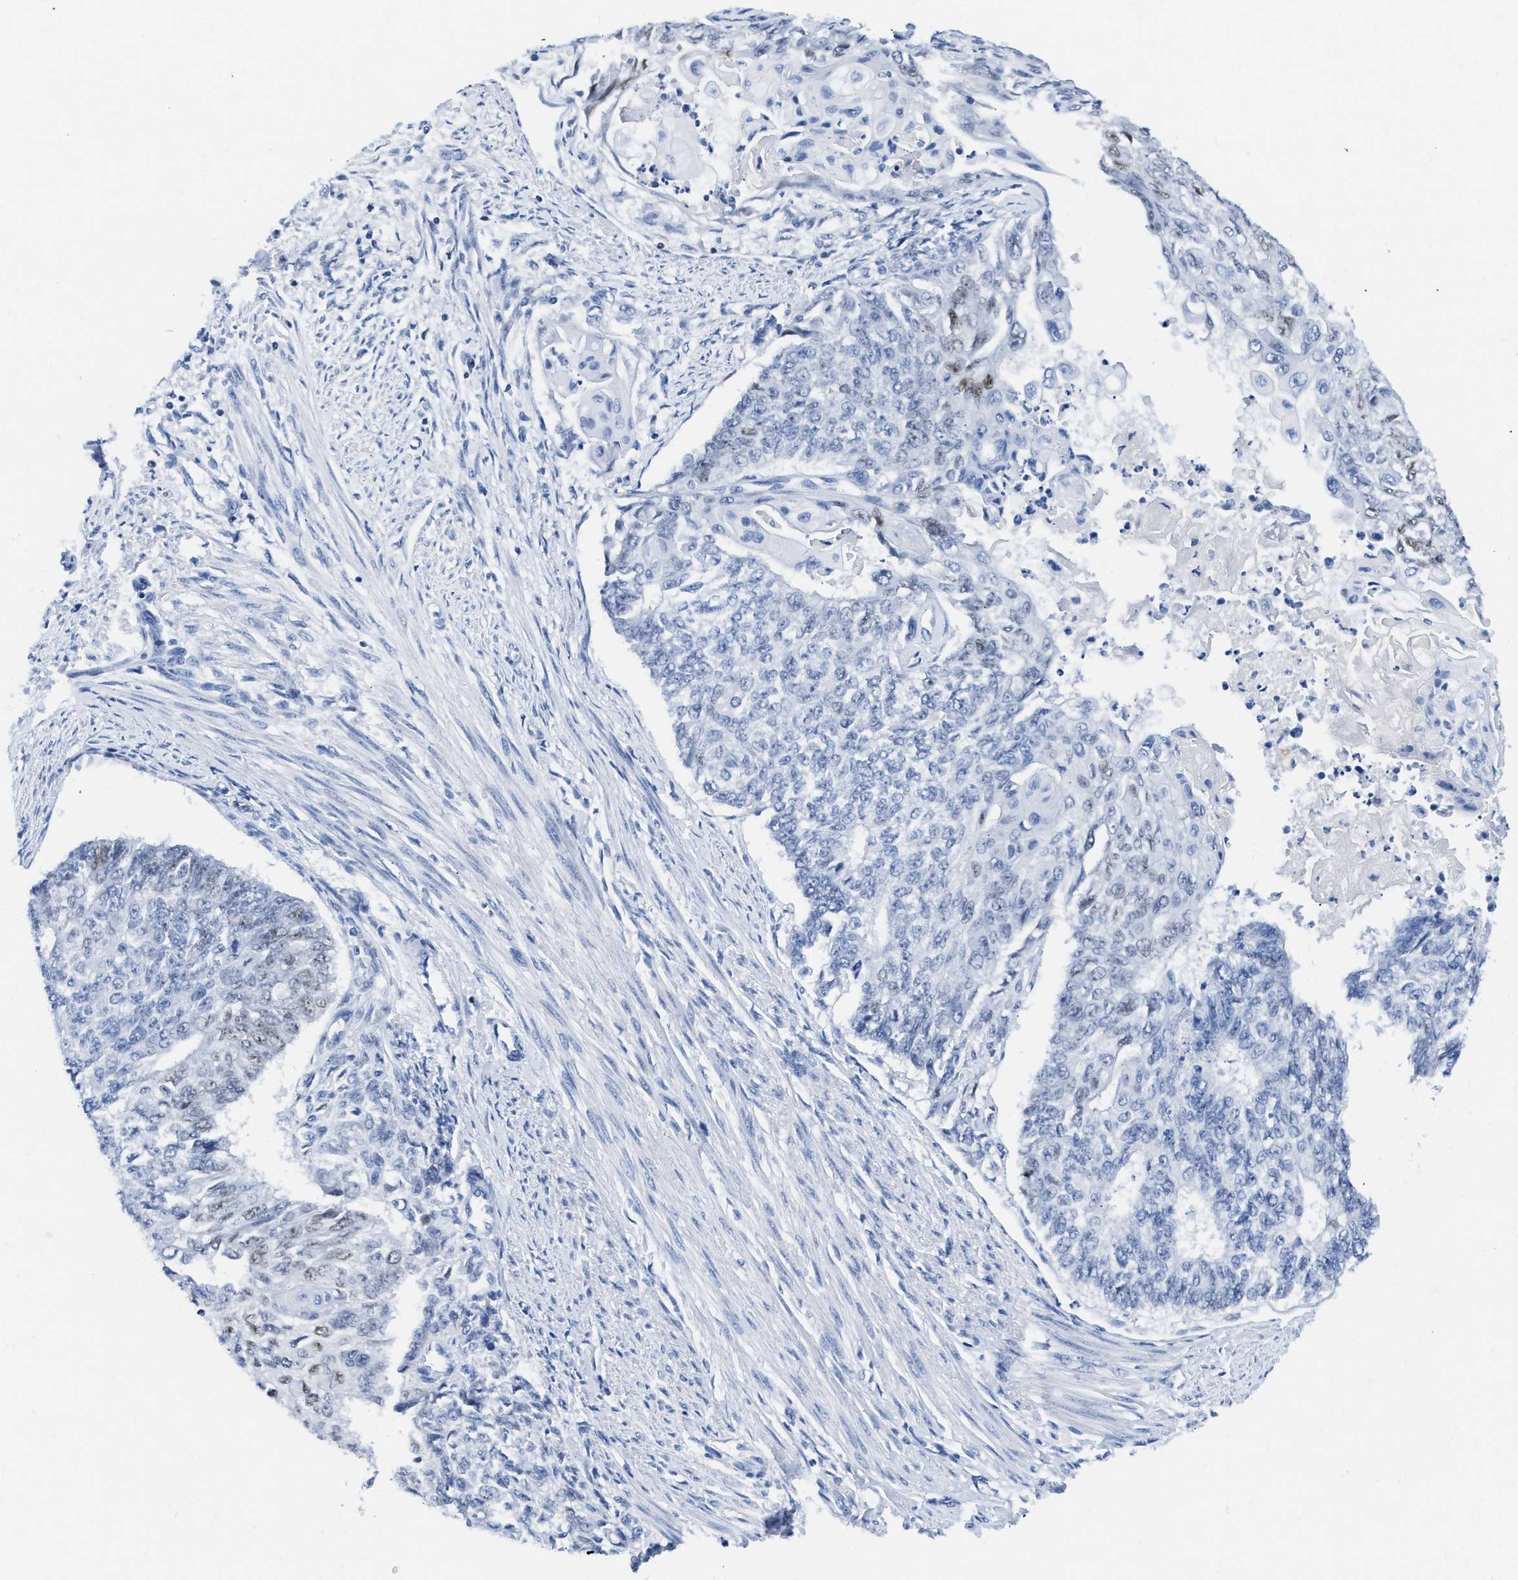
{"staining": {"intensity": "weak", "quantity": "<25%", "location": "nuclear"}, "tissue": "endometrial cancer", "cell_type": "Tumor cells", "image_type": "cancer", "snomed": [{"axis": "morphology", "description": "Adenocarcinoma, NOS"}, {"axis": "topography", "description": "Endometrium"}], "caption": "DAB immunohistochemical staining of adenocarcinoma (endometrial) reveals no significant staining in tumor cells.", "gene": "TCF7", "patient": {"sex": "female", "age": 32}}